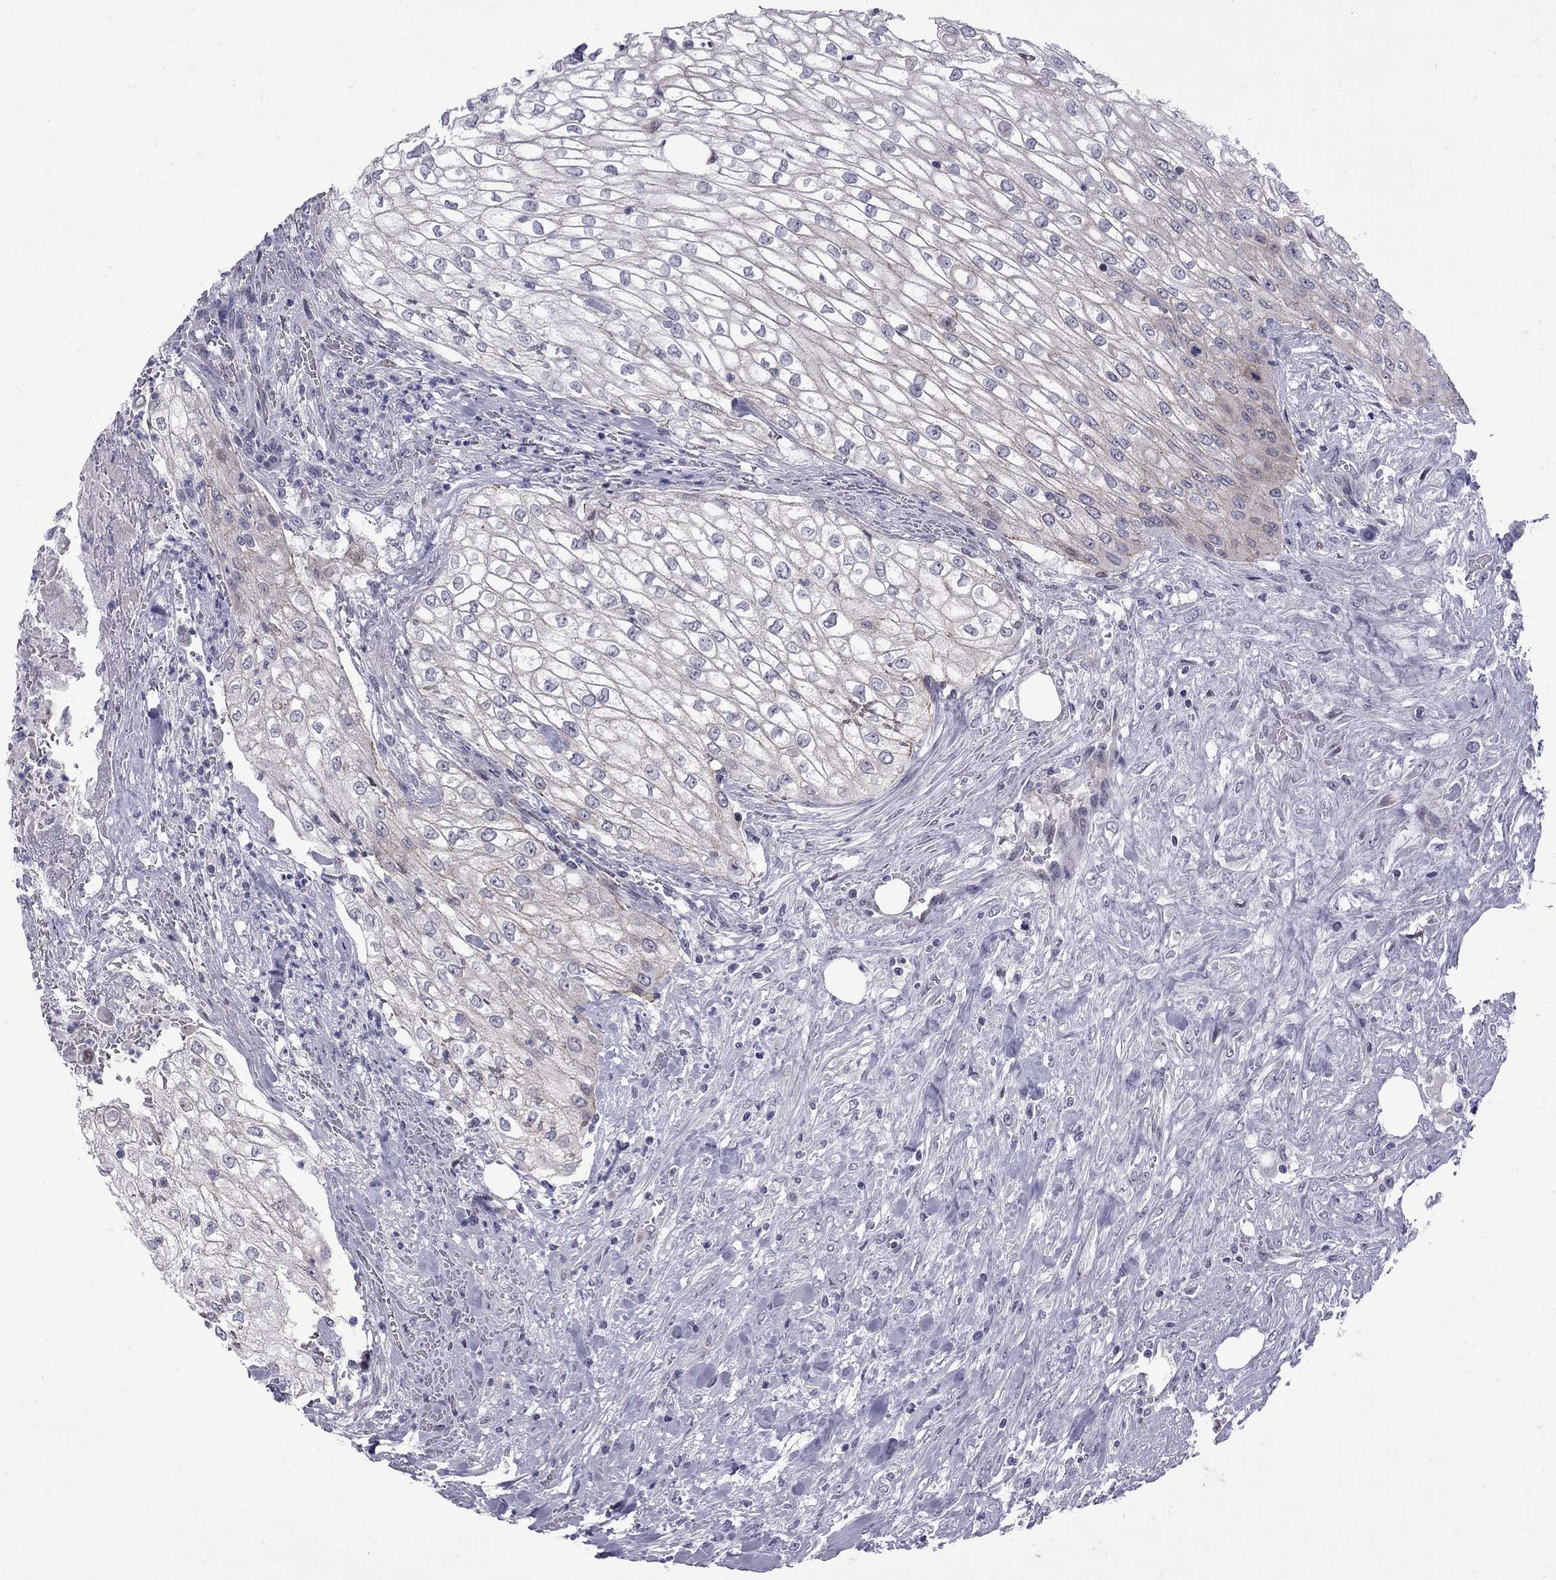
{"staining": {"intensity": "weak", "quantity": "<25%", "location": "cytoplasmic/membranous"}, "tissue": "urothelial cancer", "cell_type": "Tumor cells", "image_type": "cancer", "snomed": [{"axis": "morphology", "description": "Urothelial carcinoma, High grade"}, {"axis": "topography", "description": "Urinary bladder"}], "caption": "An immunohistochemistry (IHC) photomicrograph of urothelial cancer is shown. There is no staining in tumor cells of urothelial cancer.", "gene": "NRARP", "patient": {"sex": "male", "age": 62}}